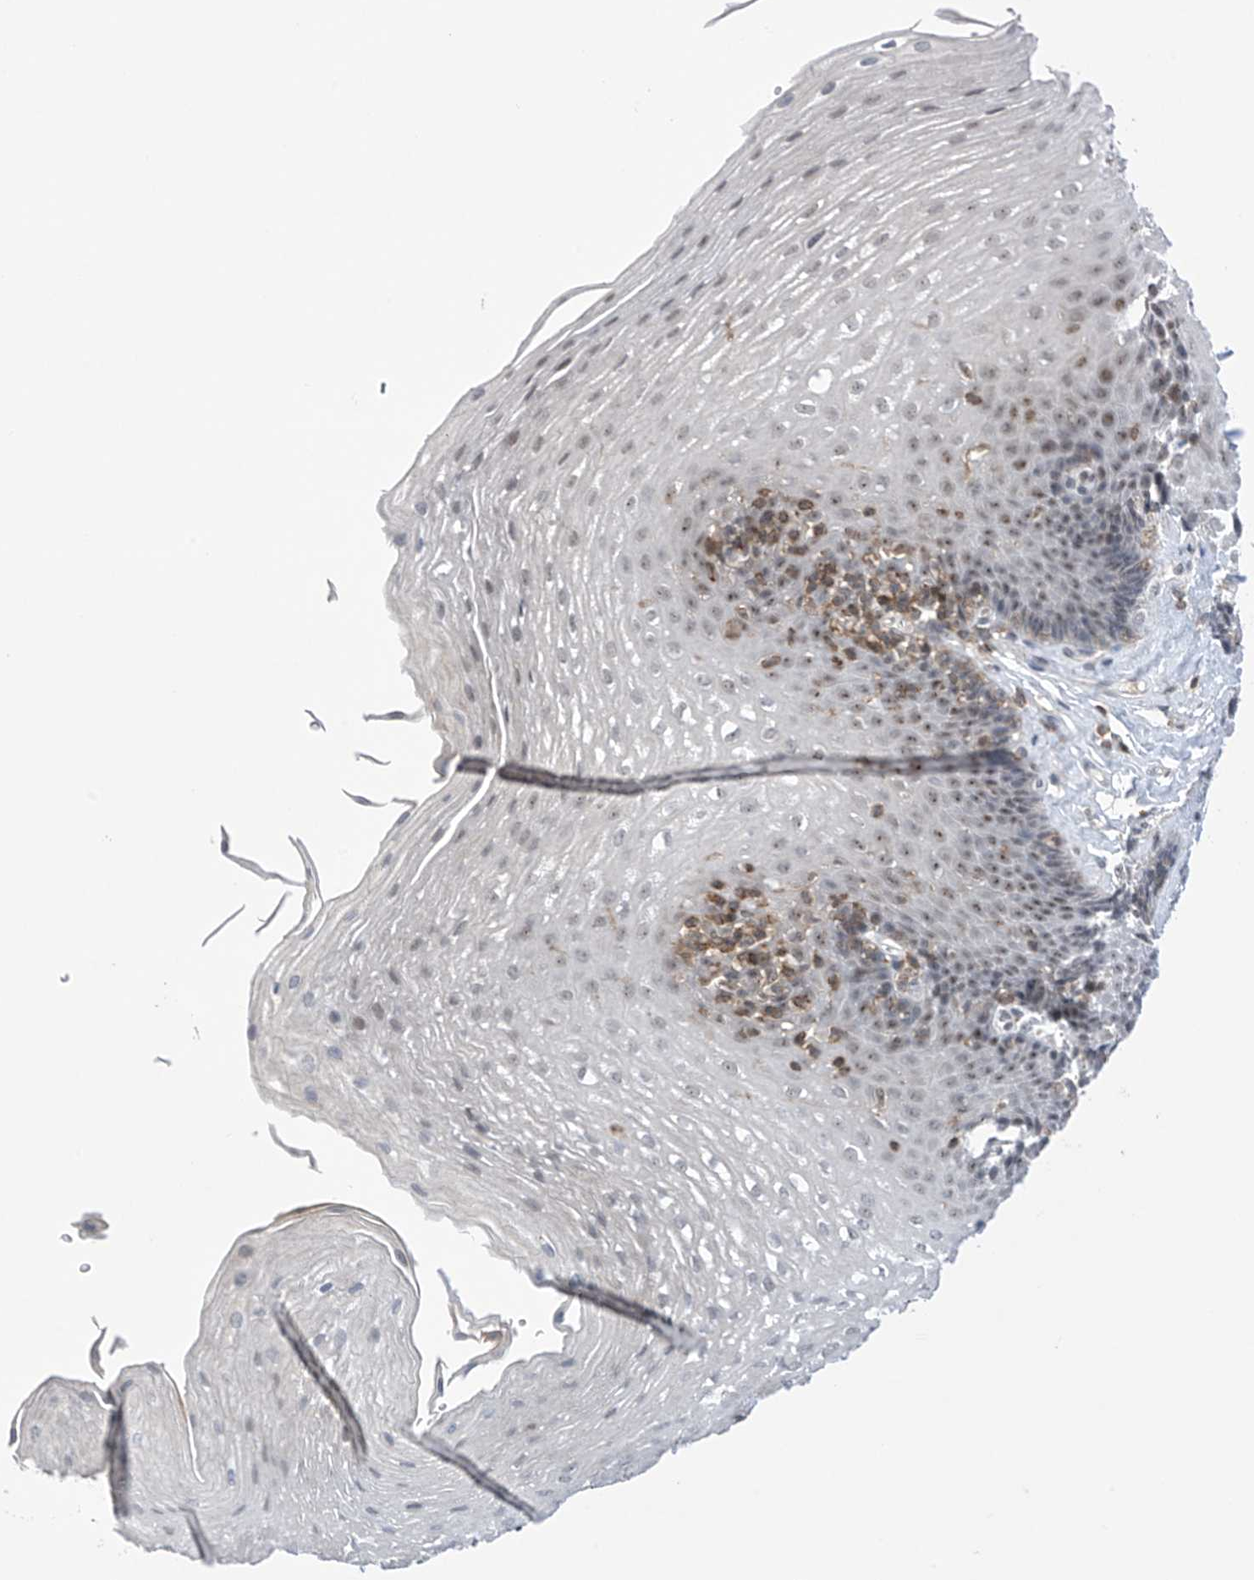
{"staining": {"intensity": "weak", "quantity": "<25%", "location": "cytoplasmic/membranous,nuclear"}, "tissue": "esophagus", "cell_type": "Squamous epithelial cells", "image_type": "normal", "snomed": [{"axis": "morphology", "description": "Normal tissue, NOS"}, {"axis": "topography", "description": "Esophagus"}], "caption": "High magnification brightfield microscopy of unremarkable esophagus stained with DAB (3,3'-diaminobenzidine) (brown) and counterstained with hematoxylin (blue): squamous epithelial cells show no significant expression. (Immunohistochemistry (ihc), brightfield microscopy, high magnification).", "gene": "MSL3", "patient": {"sex": "female", "age": 66}}